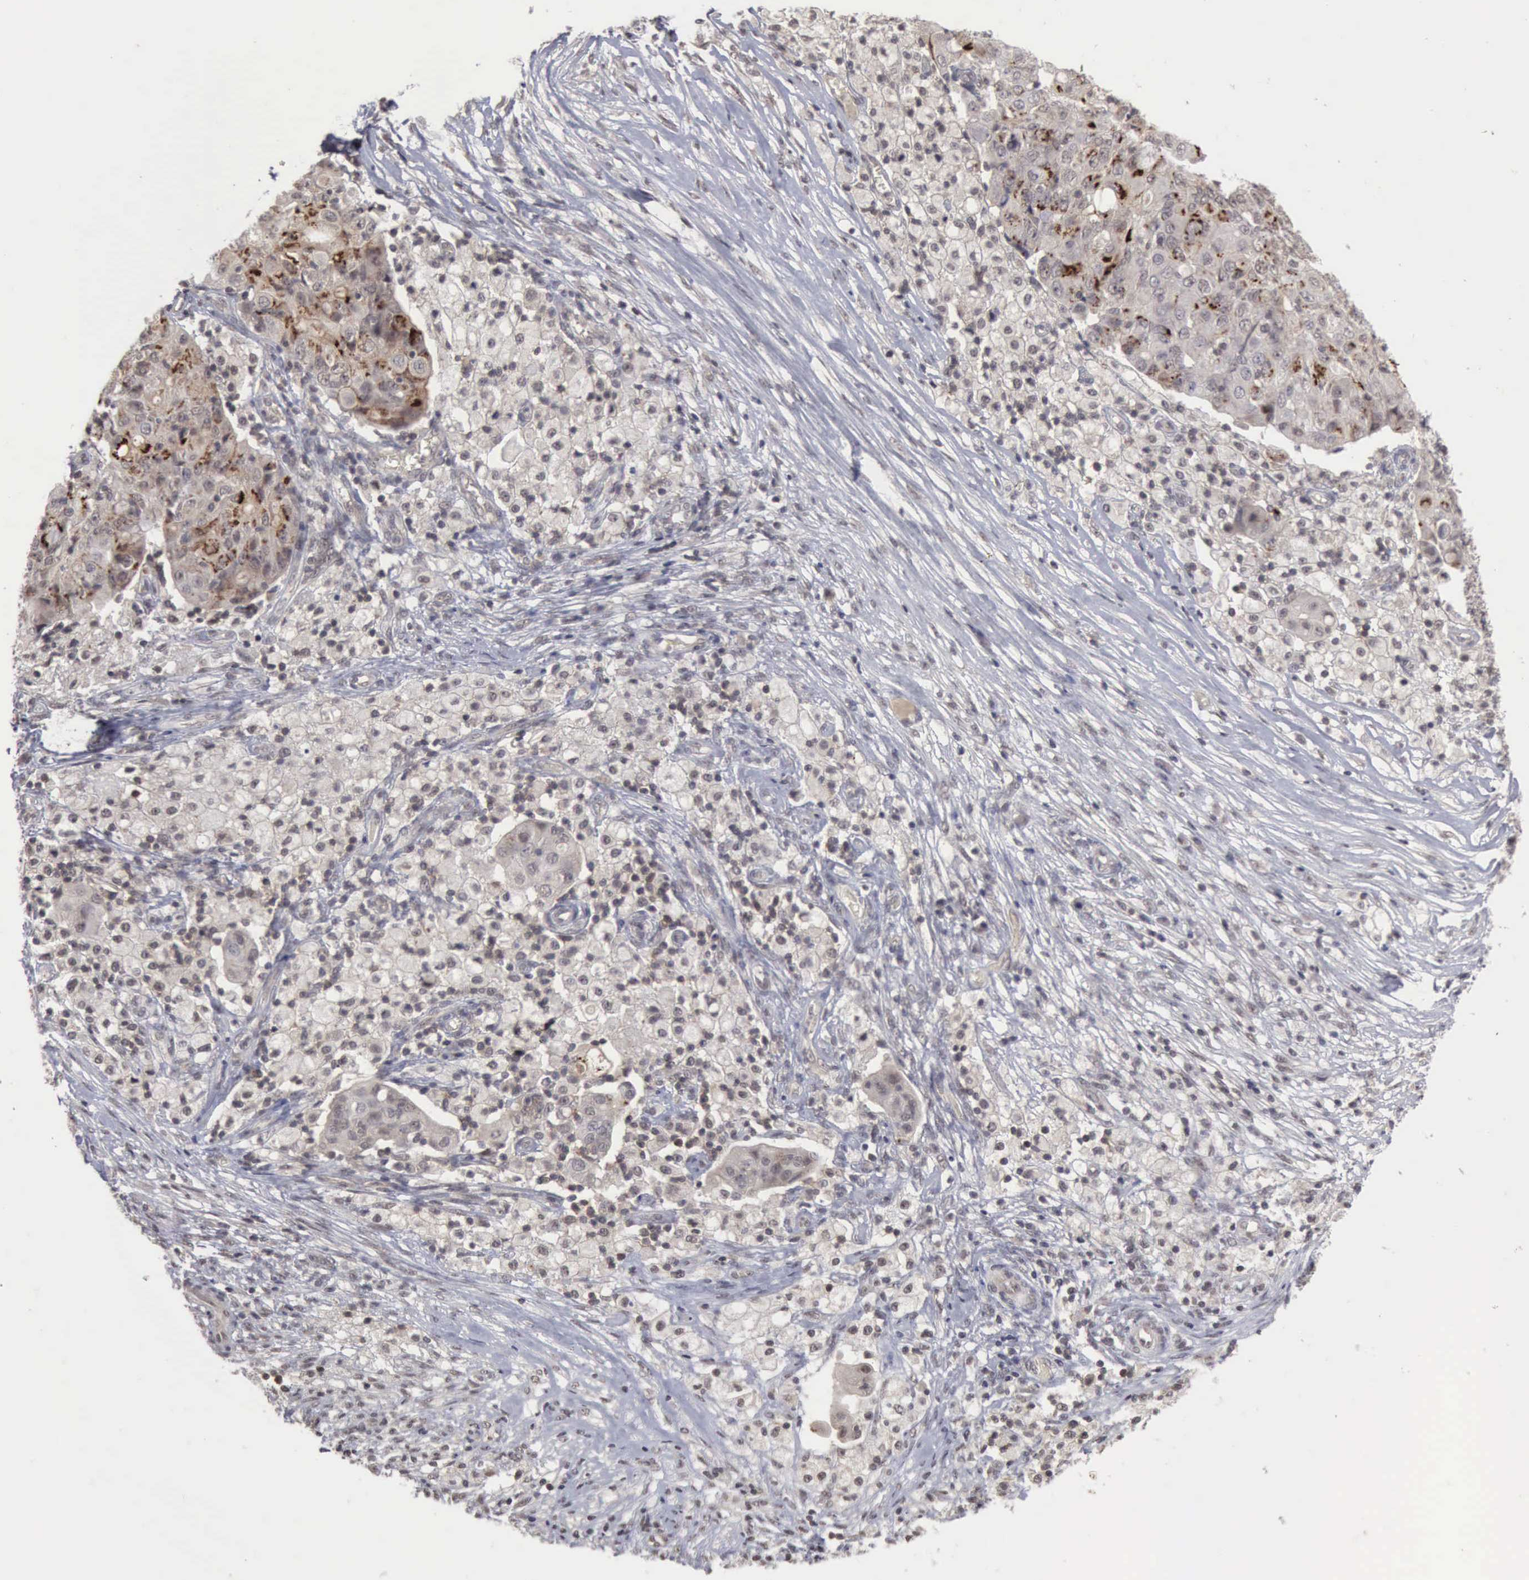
{"staining": {"intensity": "moderate", "quantity": "25%-75%", "location": "cytoplasmic/membranous"}, "tissue": "ovarian cancer", "cell_type": "Tumor cells", "image_type": "cancer", "snomed": [{"axis": "morphology", "description": "Carcinoma, endometroid"}, {"axis": "topography", "description": "Ovary"}], "caption": "Ovarian cancer stained for a protein exhibits moderate cytoplasmic/membranous positivity in tumor cells.", "gene": "CDKN2A", "patient": {"sex": "female", "age": 42}}